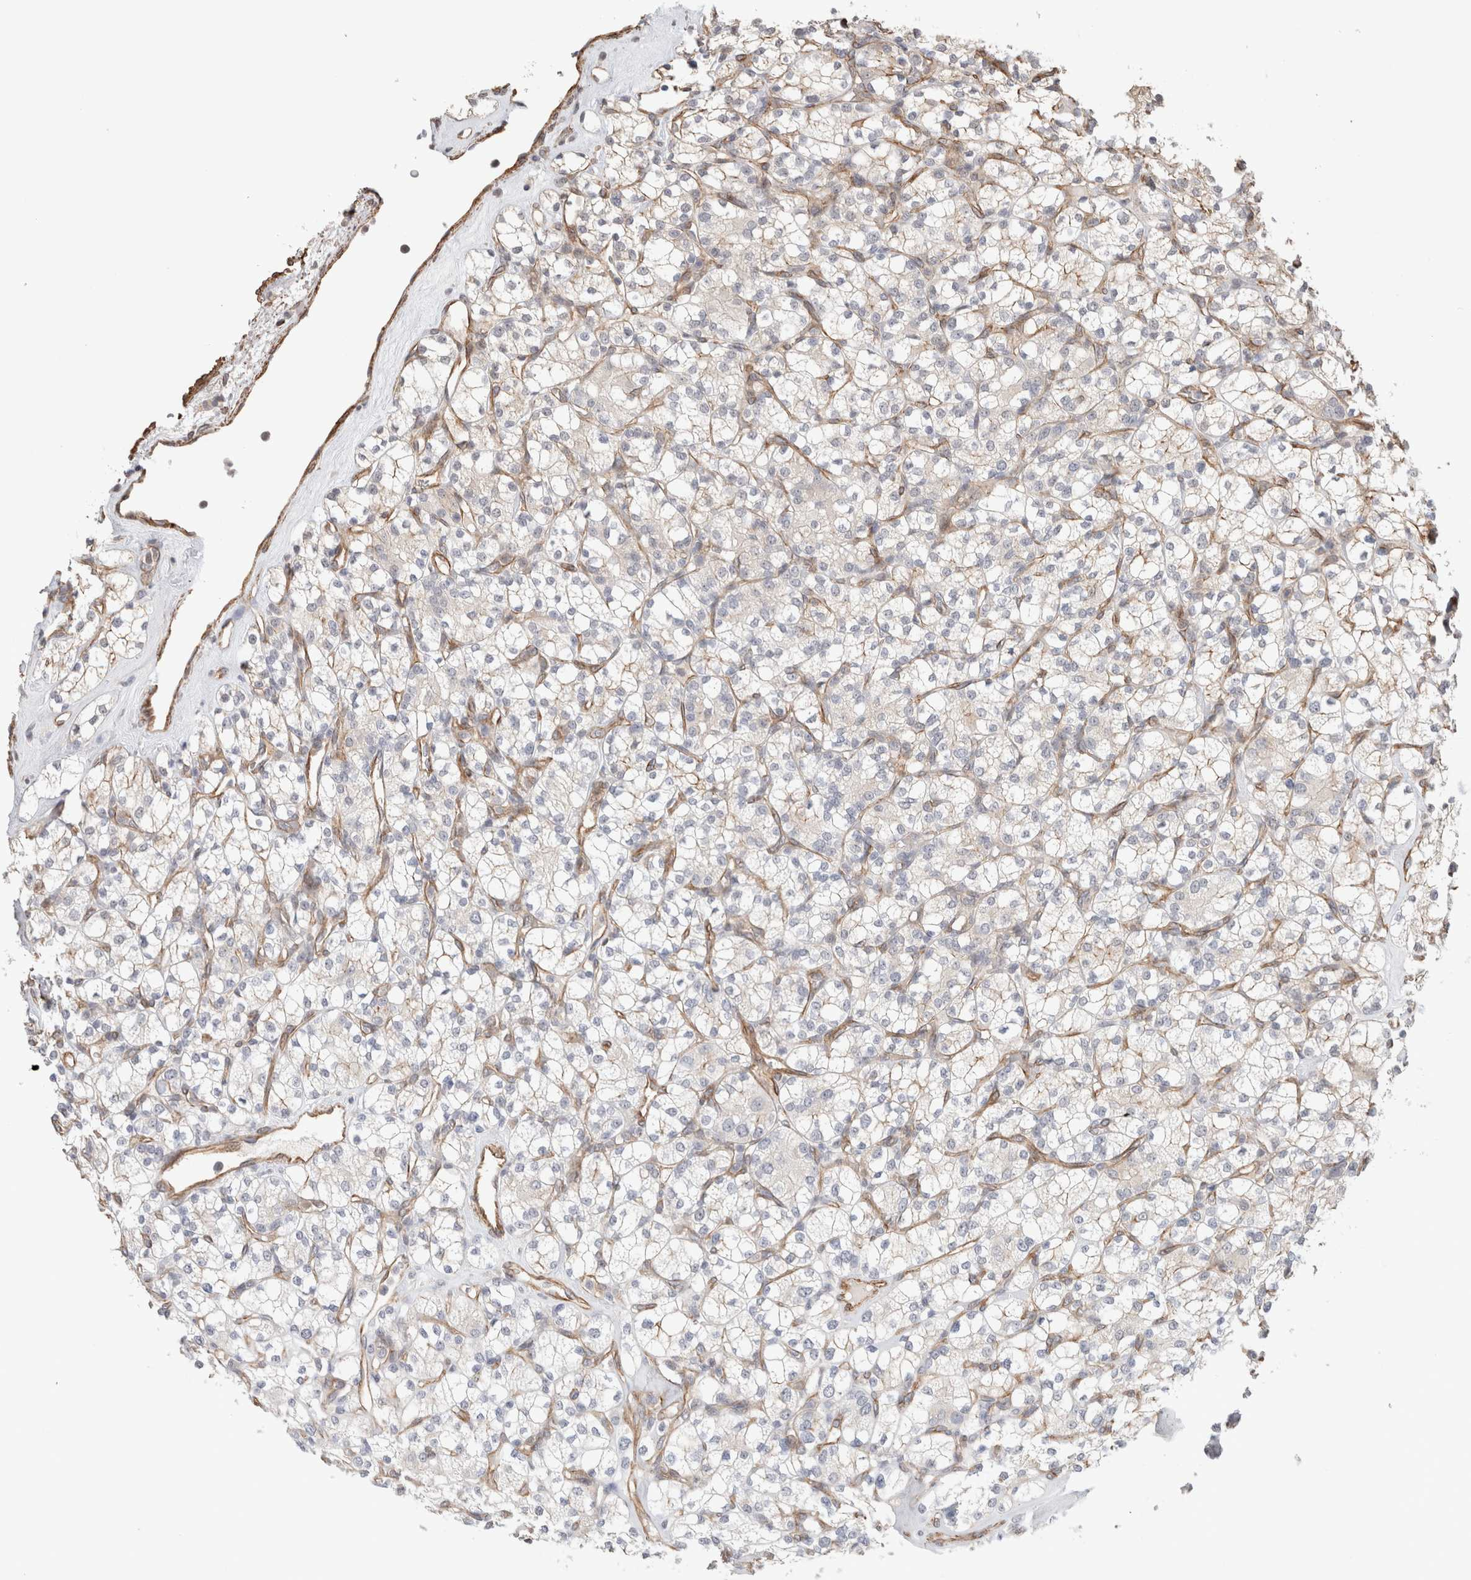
{"staining": {"intensity": "negative", "quantity": "none", "location": "none"}, "tissue": "renal cancer", "cell_type": "Tumor cells", "image_type": "cancer", "snomed": [{"axis": "morphology", "description": "Adenocarcinoma, NOS"}, {"axis": "topography", "description": "Kidney"}], "caption": "DAB immunohistochemical staining of human renal cancer displays no significant staining in tumor cells.", "gene": "CAAP1", "patient": {"sex": "male", "age": 77}}